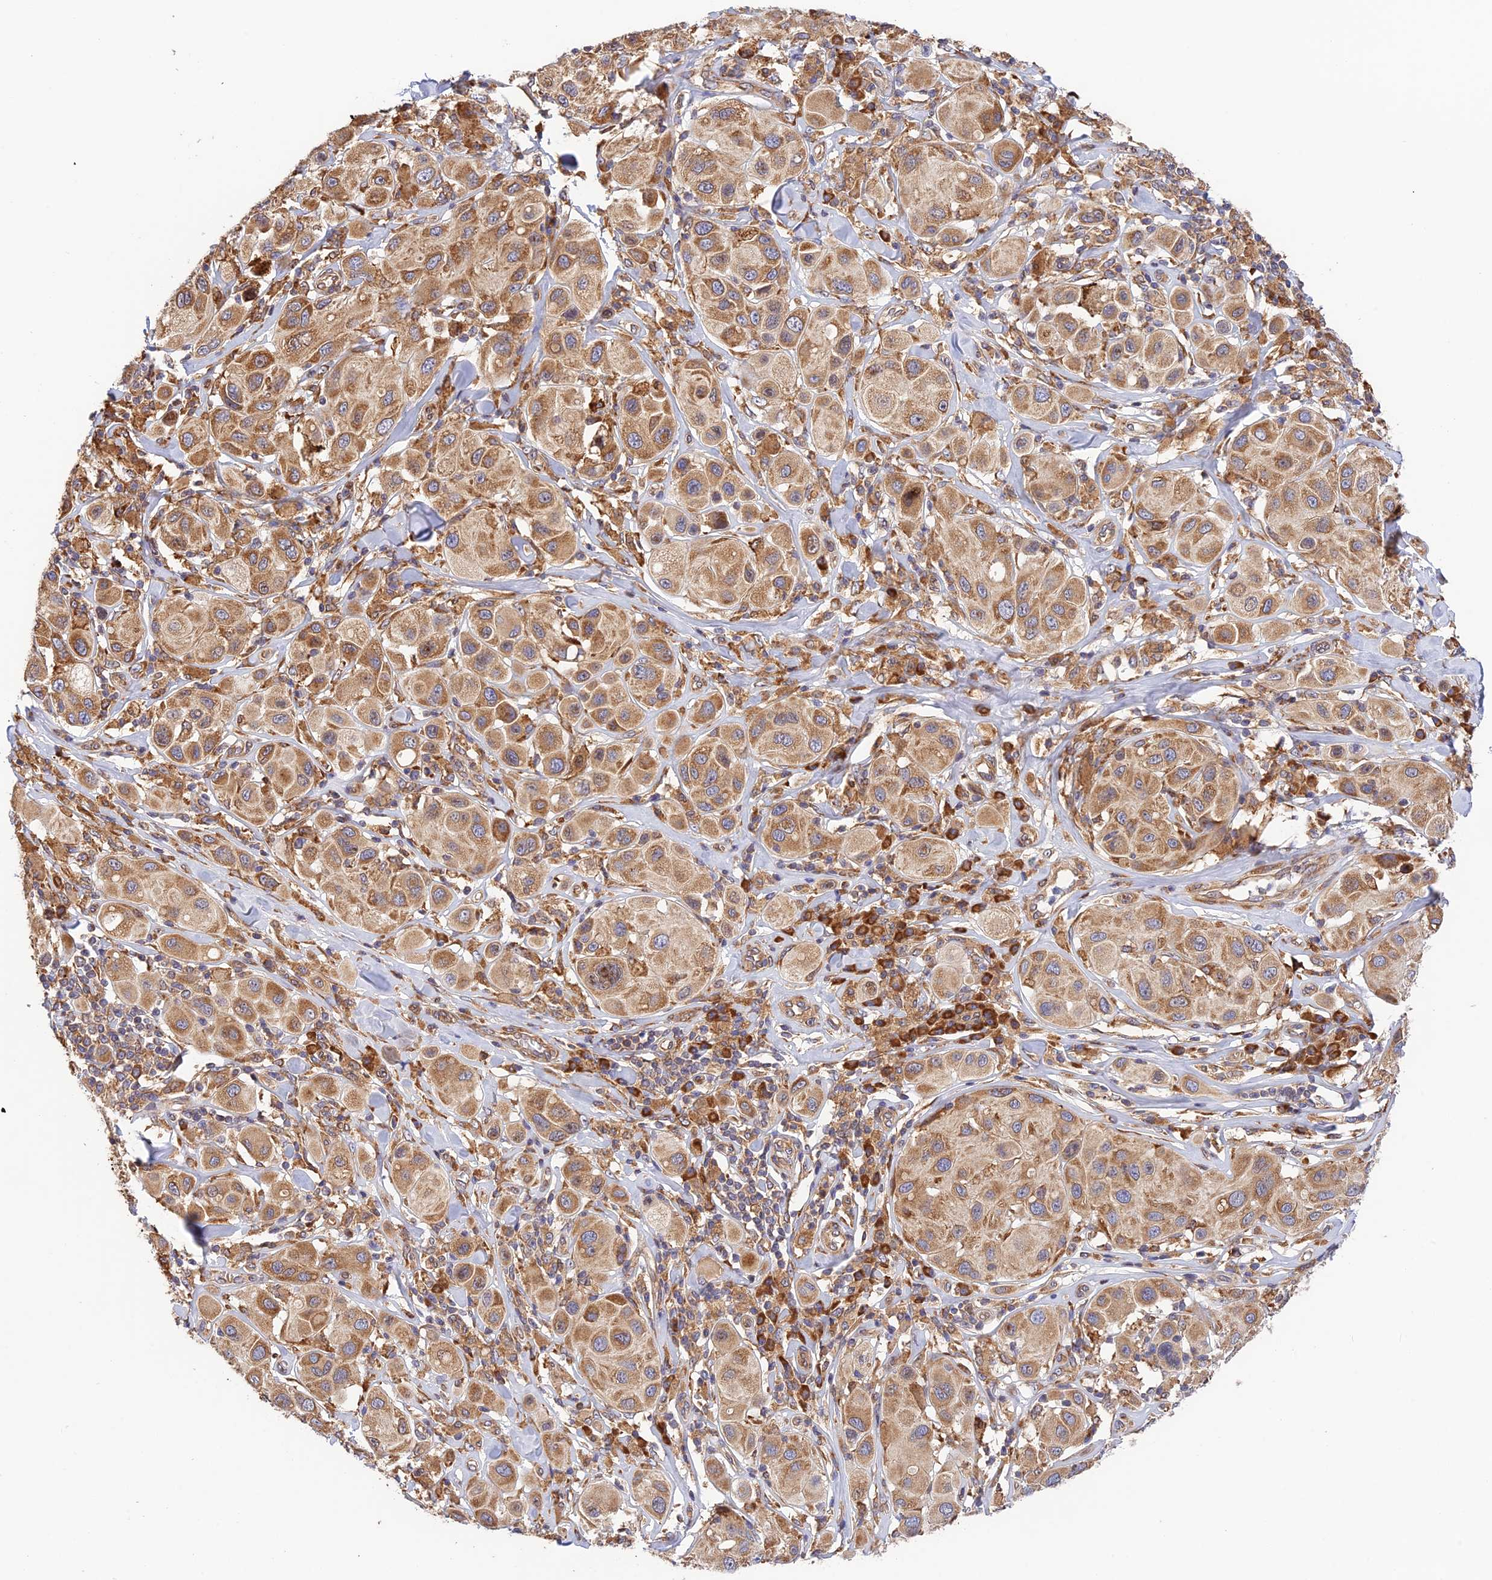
{"staining": {"intensity": "moderate", "quantity": ">75%", "location": "cytoplasmic/membranous"}, "tissue": "melanoma", "cell_type": "Tumor cells", "image_type": "cancer", "snomed": [{"axis": "morphology", "description": "Malignant melanoma, Metastatic site"}, {"axis": "topography", "description": "Skin"}], "caption": "Malignant melanoma (metastatic site) stained with DAB (3,3'-diaminobenzidine) immunohistochemistry reveals medium levels of moderate cytoplasmic/membranous staining in about >75% of tumor cells. (Stains: DAB (3,3'-diaminobenzidine) in brown, nuclei in blue, Microscopy: brightfield microscopy at high magnification).", "gene": "RPL5", "patient": {"sex": "male", "age": 41}}